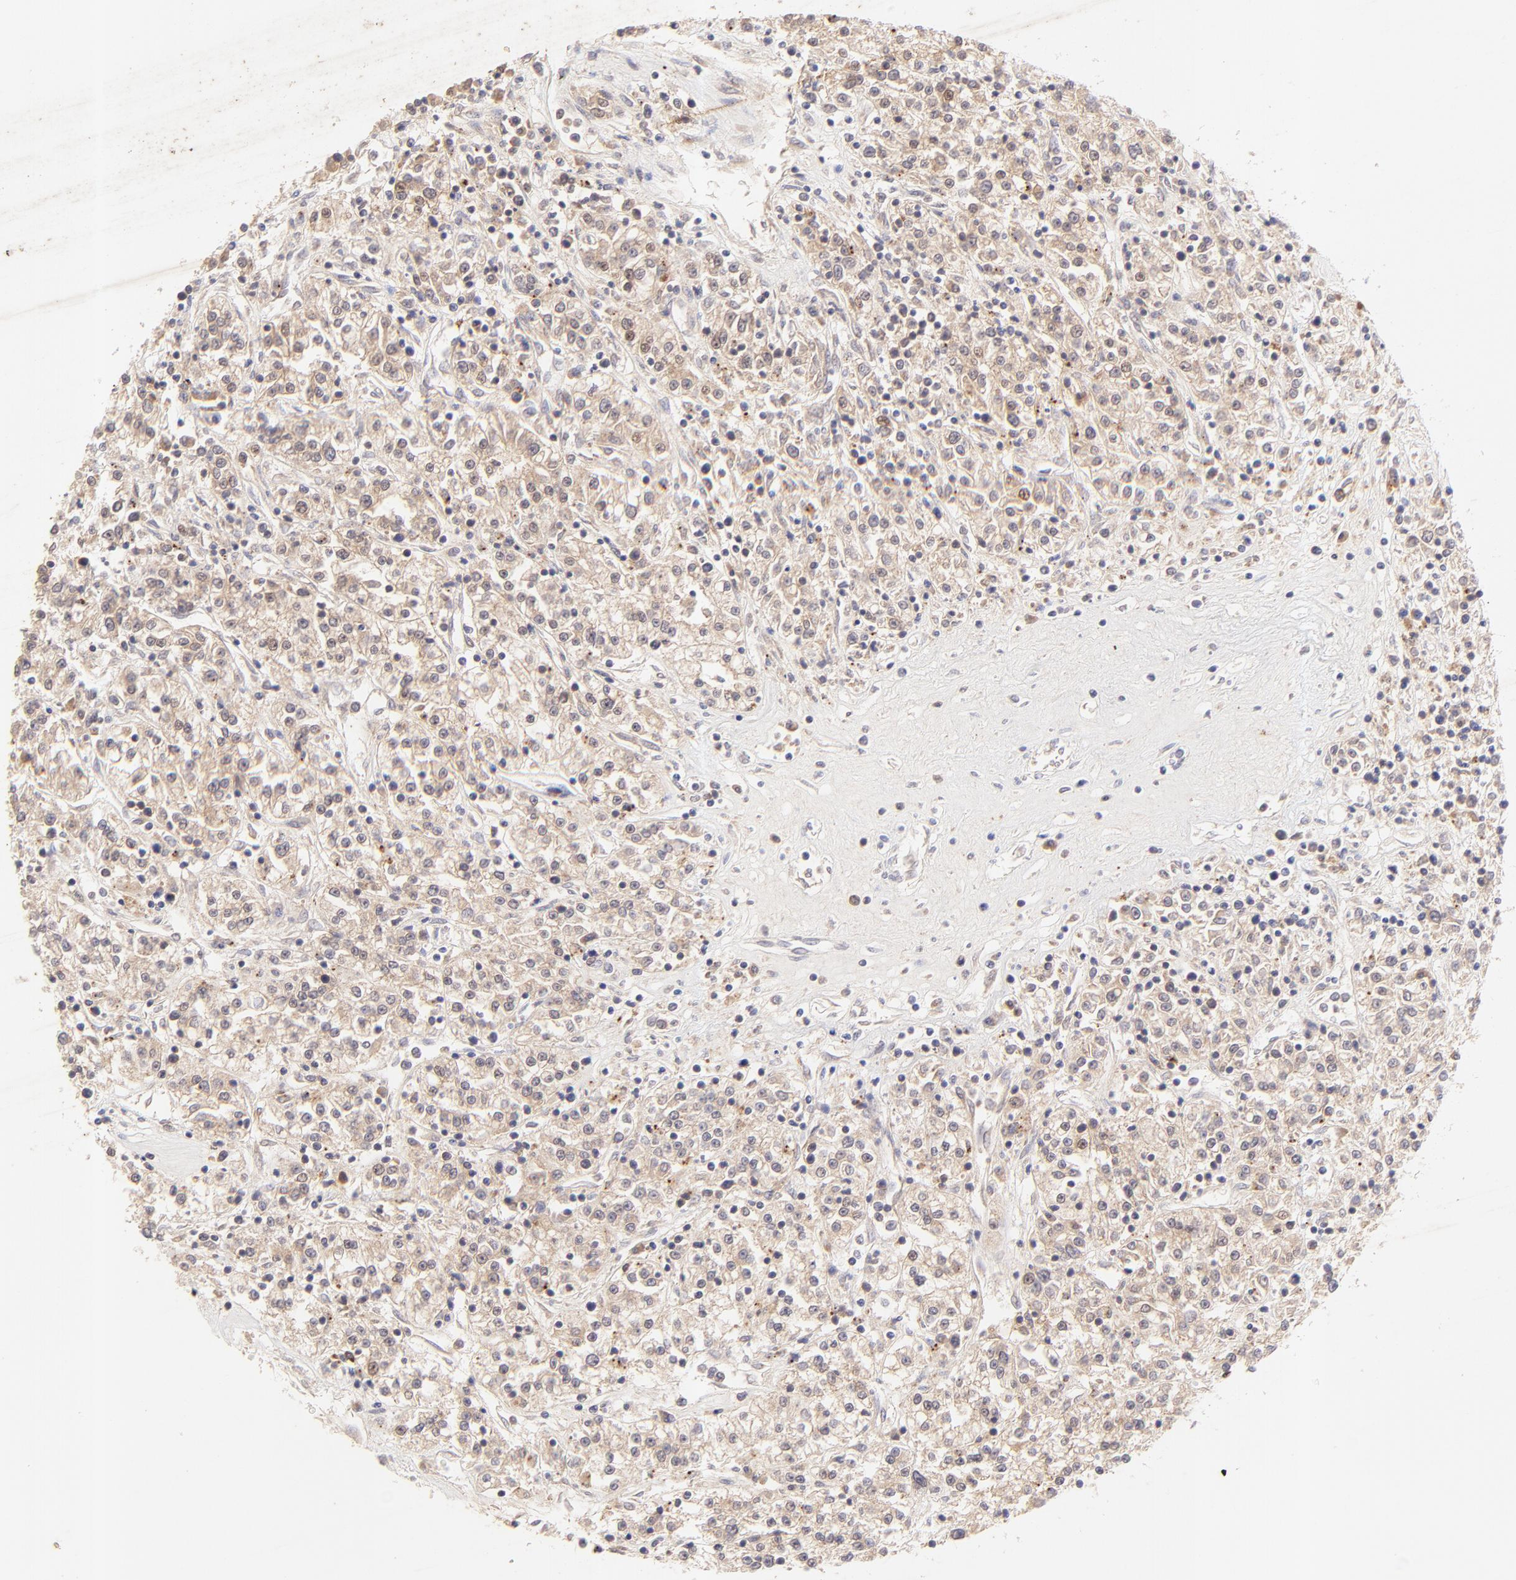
{"staining": {"intensity": "moderate", "quantity": ">75%", "location": "cytoplasmic/membranous"}, "tissue": "renal cancer", "cell_type": "Tumor cells", "image_type": "cancer", "snomed": [{"axis": "morphology", "description": "Adenocarcinoma, NOS"}, {"axis": "topography", "description": "Kidney"}], "caption": "Protein positivity by IHC displays moderate cytoplasmic/membranous positivity in approximately >75% of tumor cells in adenocarcinoma (renal).", "gene": "TNRC6B", "patient": {"sex": "female", "age": 76}}